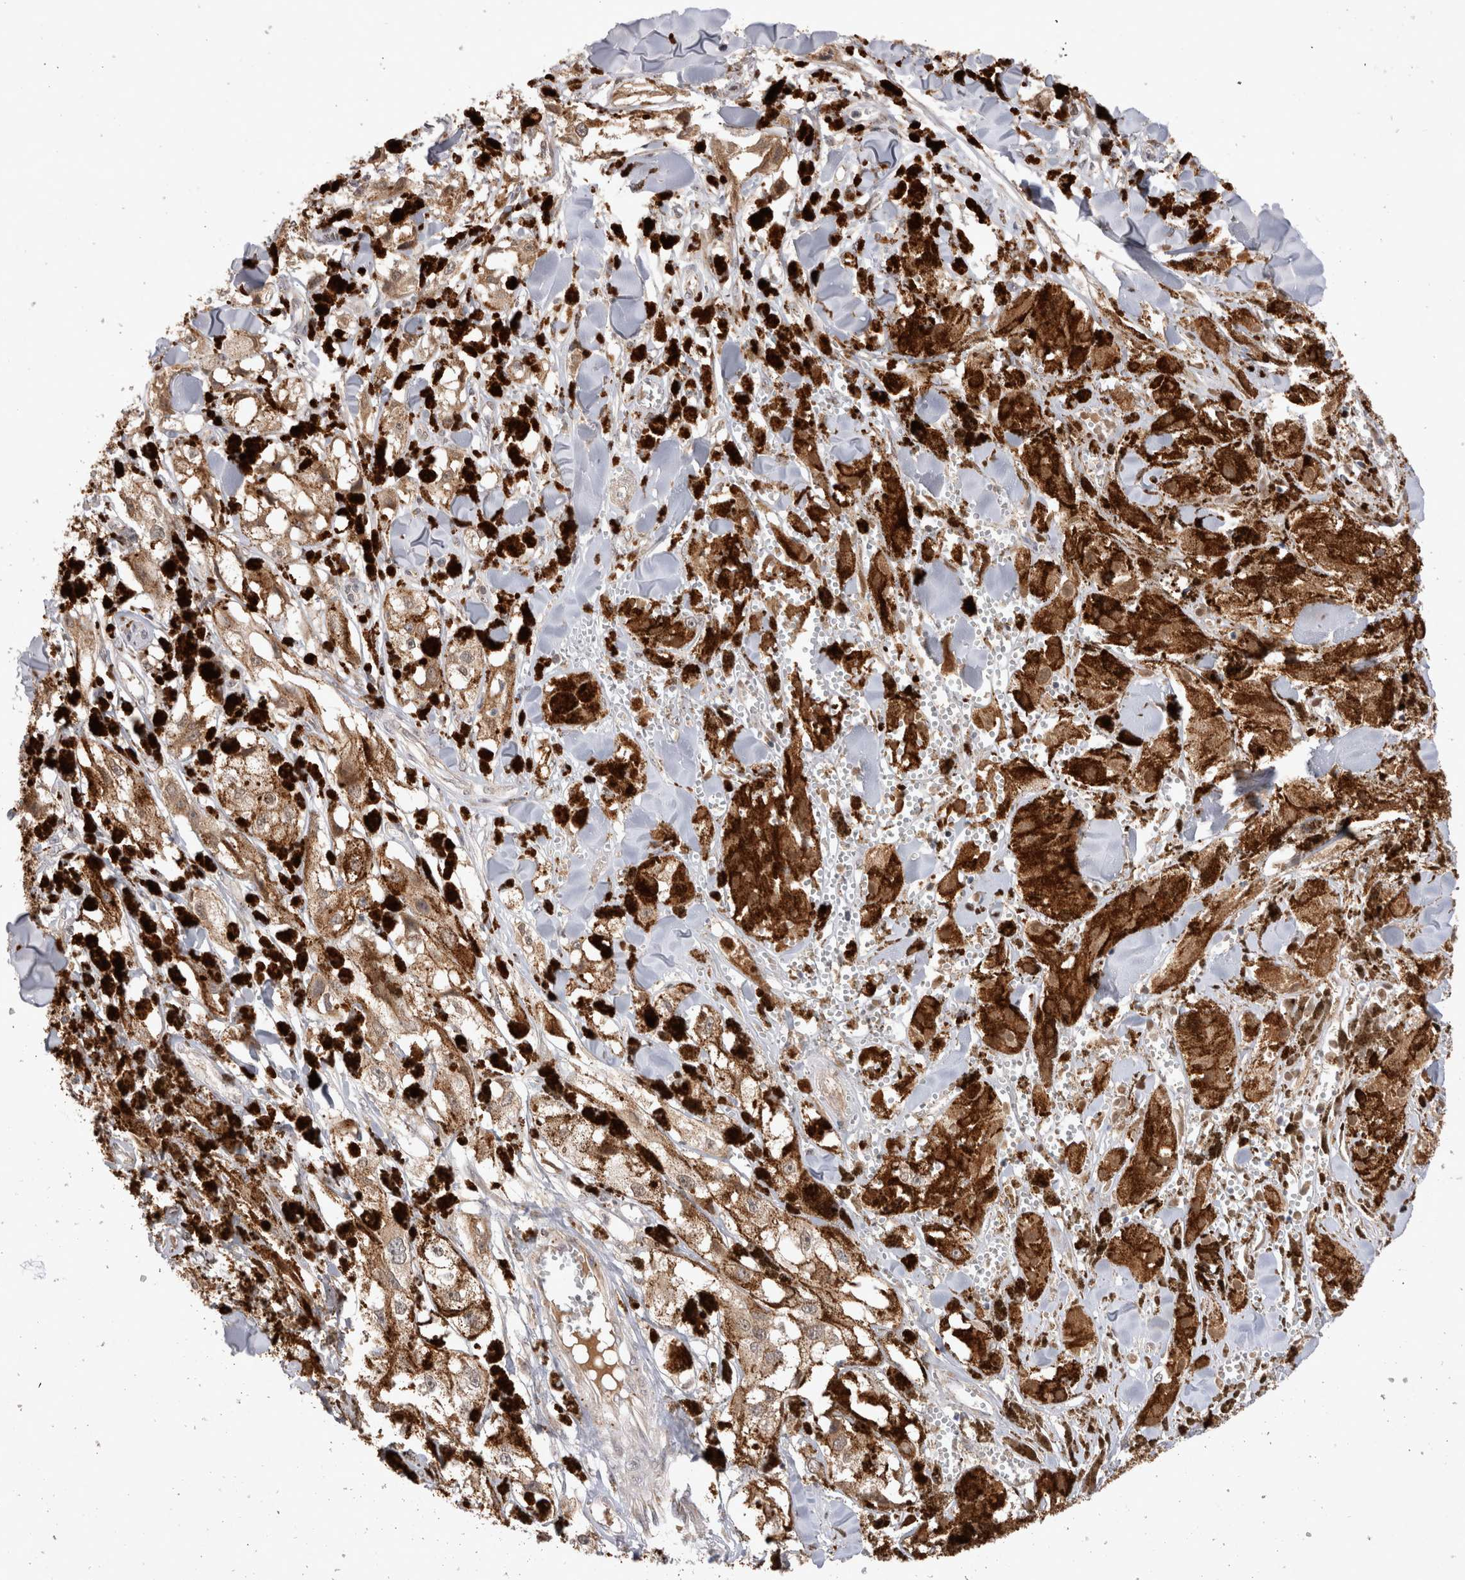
{"staining": {"intensity": "weak", "quantity": ">75%", "location": "cytoplasmic/membranous"}, "tissue": "melanoma", "cell_type": "Tumor cells", "image_type": "cancer", "snomed": [{"axis": "morphology", "description": "Malignant melanoma, NOS"}, {"axis": "topography", "description": "Skin"}], "caption": "Immunohistochemical staining of malignant melanoma reveals weak cytoplasmic/membranous protein expression in about >75% of tumor cells.", "gene": "PLEKHM1", "patient": {"sex": "male", "age": 88}}